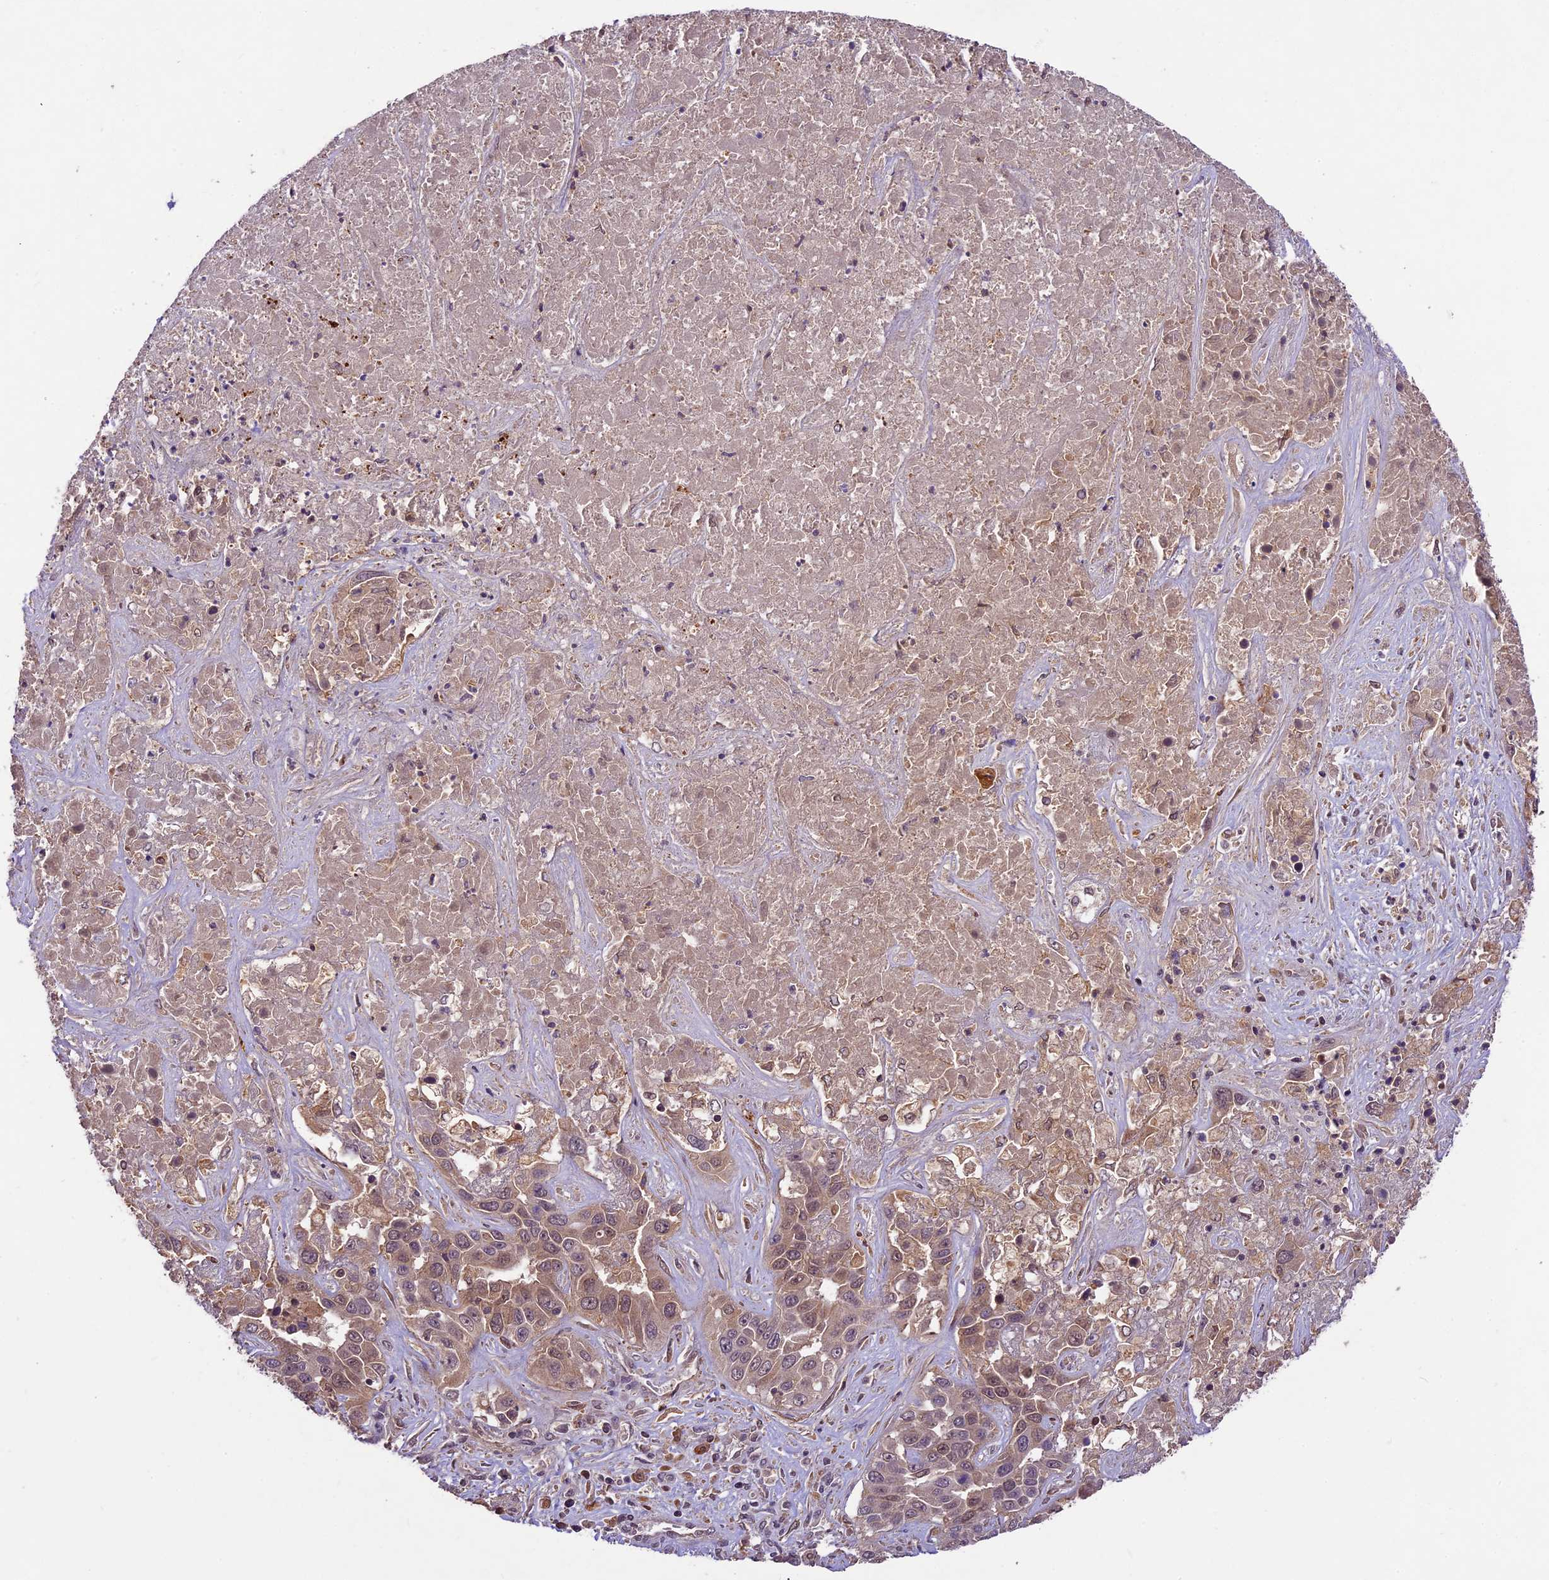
{"staining": {"intensity": "weak", "quantity": "25%-75%", "location": "cytoplasmic/membranous"}, "tissue": "liver cancer", "cell_type": "Tumor cells", "image_type": "cancer", "snomed": [{"axis": "morphology", "description": "Cholangiocarcinoma"}, {"axis": "topography", "description": "Liver"}], "caption": "Cholangiocarcinoma (liver) stained with a protein marker displays weak staining in tumor cells.", "gene": "ATP10A", "patient": {"sex": "female", "age": 52}}